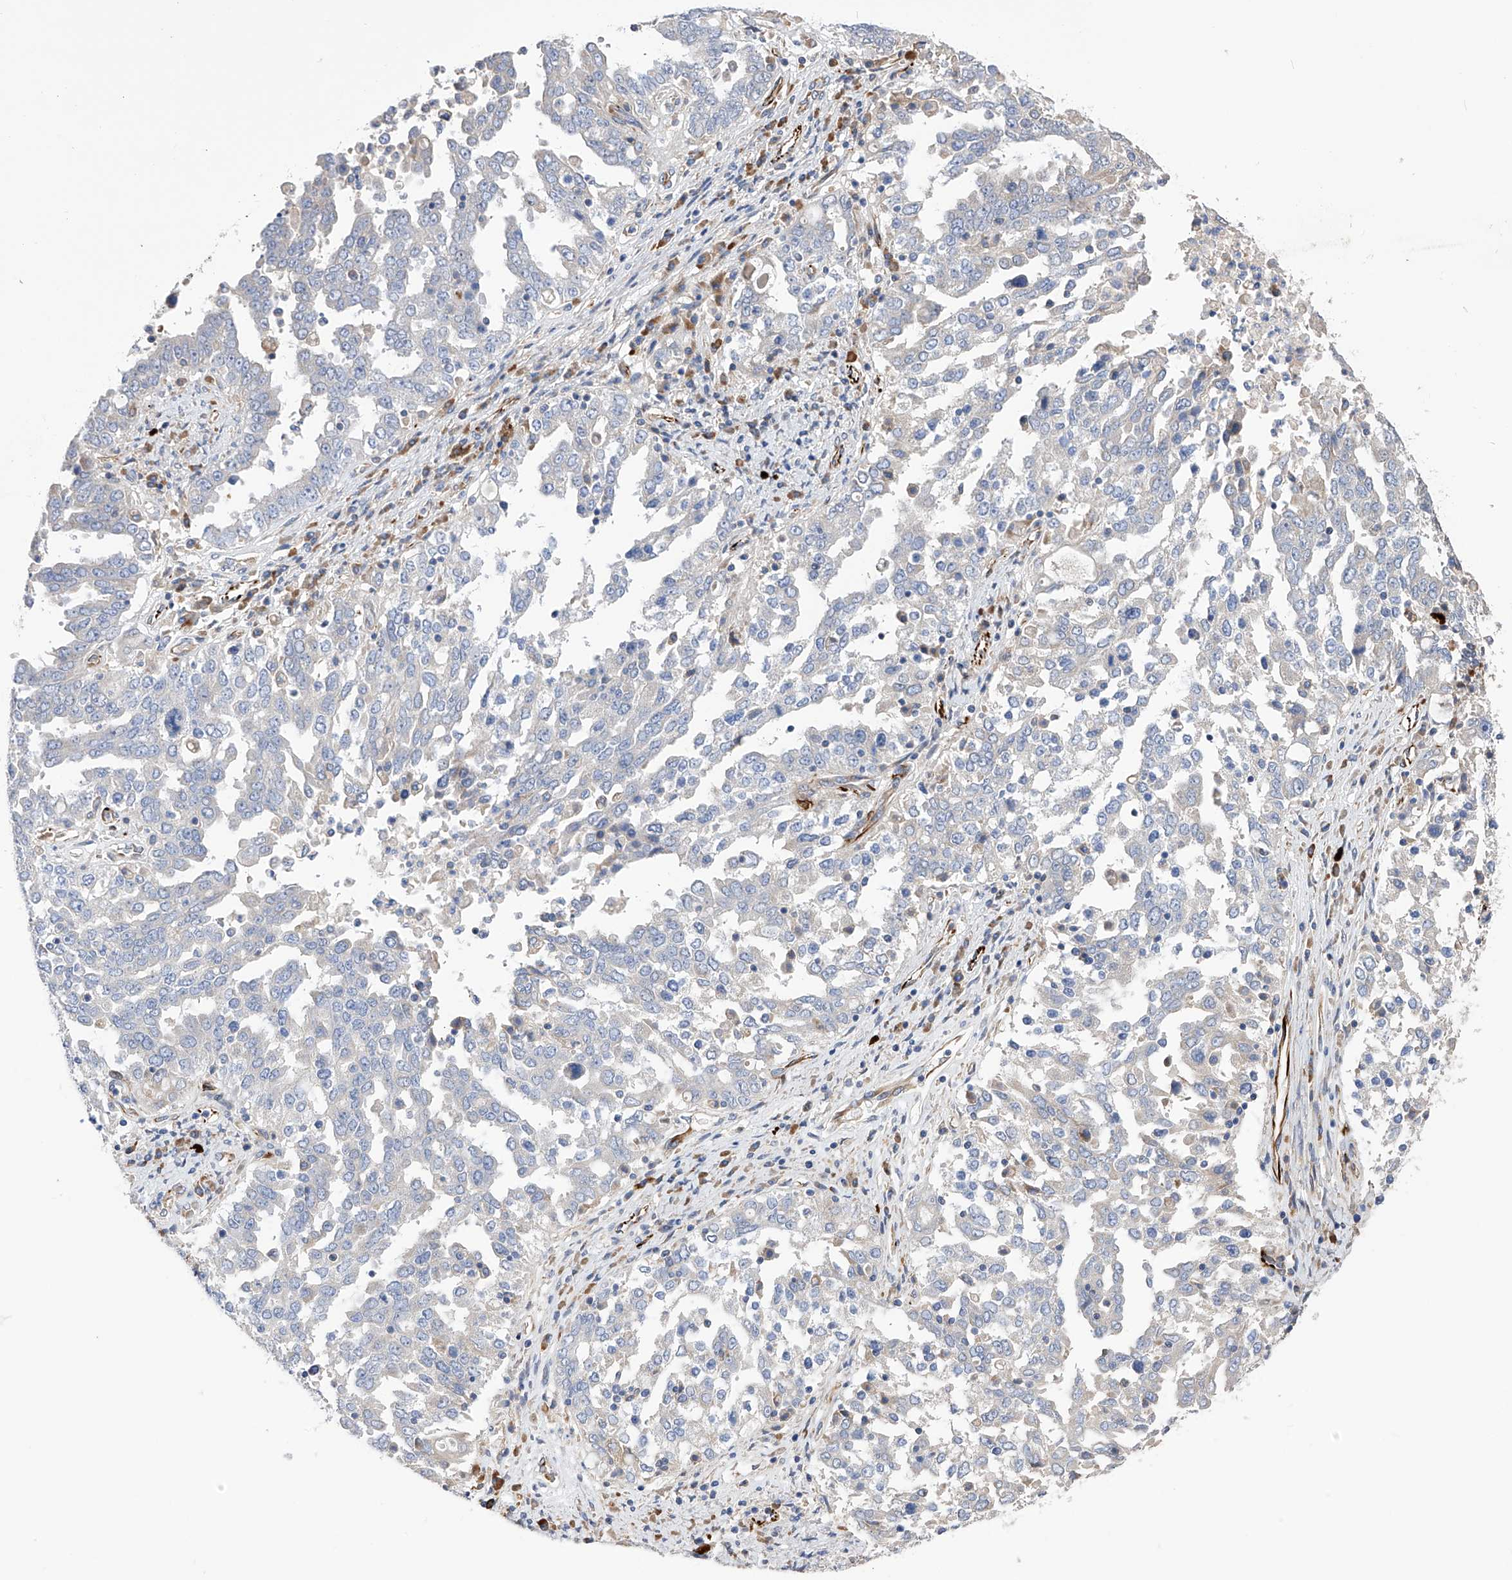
{"staining": {"intensity": "negative", "quantity": "none", "location": "none"}, "tissue": "ovarian cancer", "cell_type": "Tumor cells", "image_type": "cancer", "snomed": [{"axis": "morphology", "description": "Carcinoma, endometroid"}, {"axis": "topography", "description": "Ovary"}], "caption": "Ovarian endometroid carcinoma was stained to show a protein in brown. There is no significant positivity in tumor cells.", "gene": "NFATC4", "patient": {"sex": "female", "age": 62}}